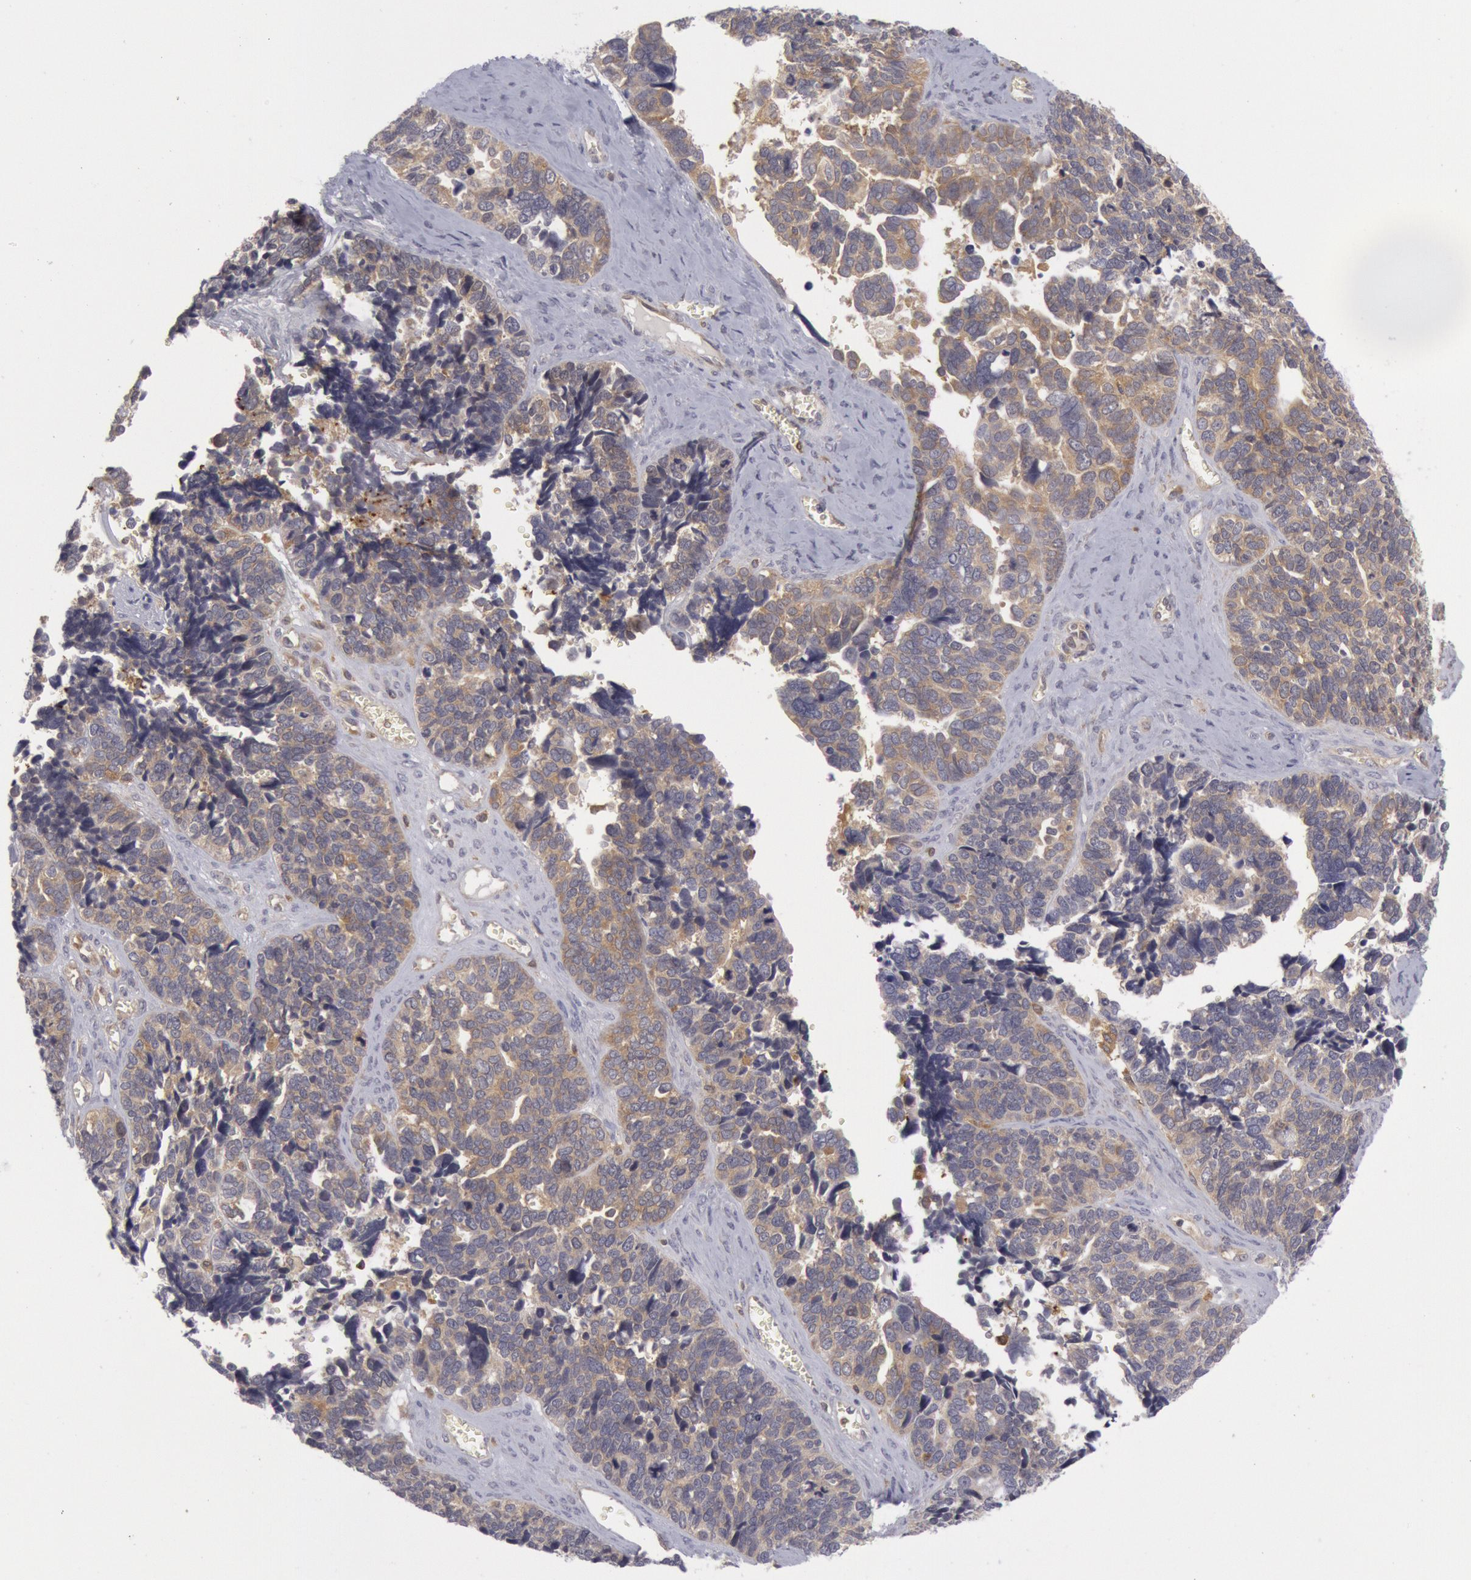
{"staining": {"intensity": "weak", "quantity": ">75%", "location": "cytoplasmic/membranous"}, "tissue": "ovarian cancer", "cell_type": "Tumor cells", "image_type": "cancer", "snomed": [{"axis": "morphology", "description": "Cystadenocarcinoma, serous, NOS"}, {"axis": "topography", "description": "Ovary"}], "caption": "Protein staining of ovarian cancer tissue exhibits weak cytoplasmic/membranous staining in approximately >75% of tumor cells.", "gene": "IKBKB", "patient": {"sex": "female", "age": 77}}